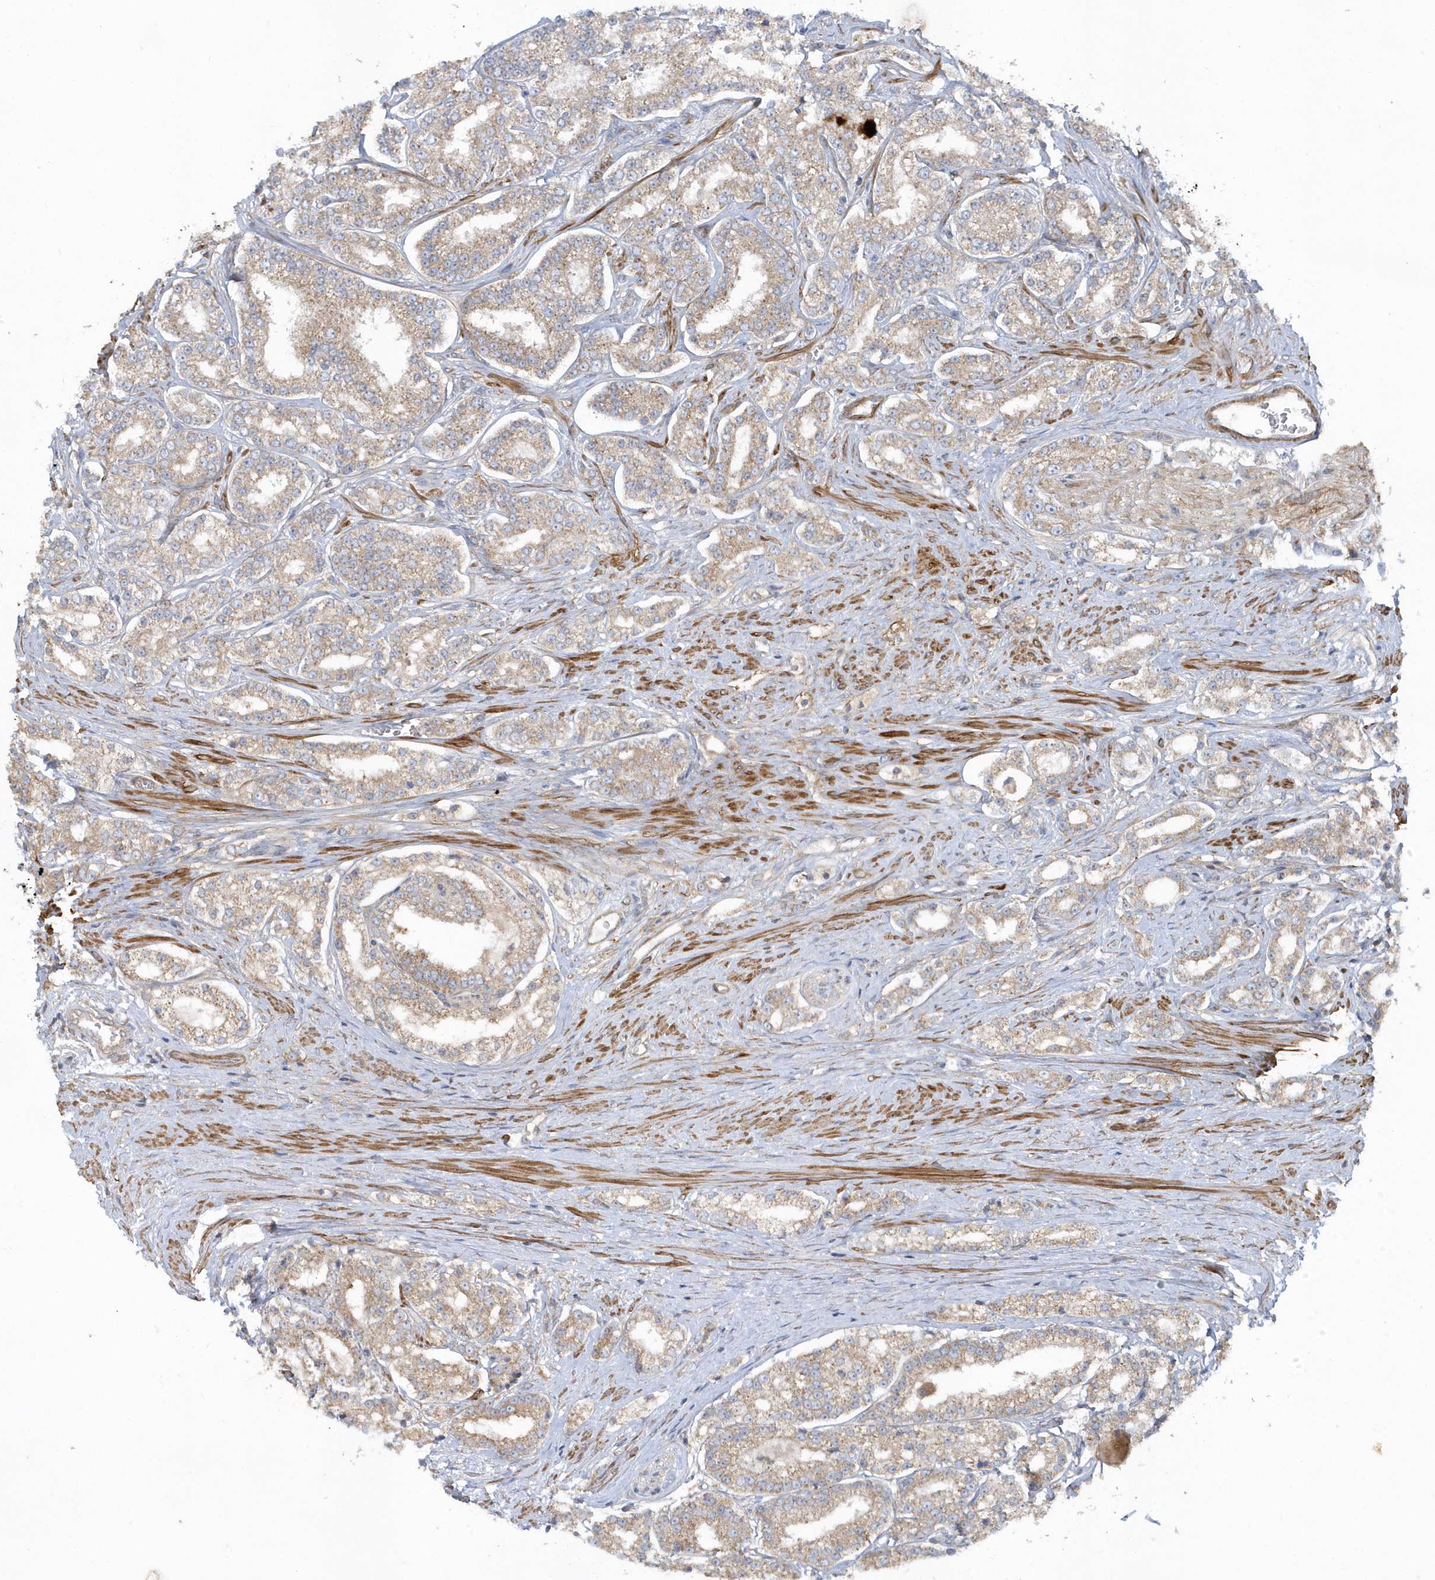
{"staining": {"intensity": "weak", "quantity": ">75%", "location": "cytoplasmic/membranous"}, "tissue": "prostate cancer", "cell_type": "Tumor cells", "image_type": "cancer", "snomed": [{"axis": "morphology", "description": "Normal tissue, NOS"}, {"axis": "morphology", "description": "Adenocarcinoma, High grade"}, {"axis": "topography", "description": "Prostate"}], "caption": "Tumor cells demonstrate low levels of weak cytoplasmic/membranous staining in approximately >75% of cells in human prostate cancer.", "gene": "LEXM", "patient": {"sex": "male", "age": 83}}